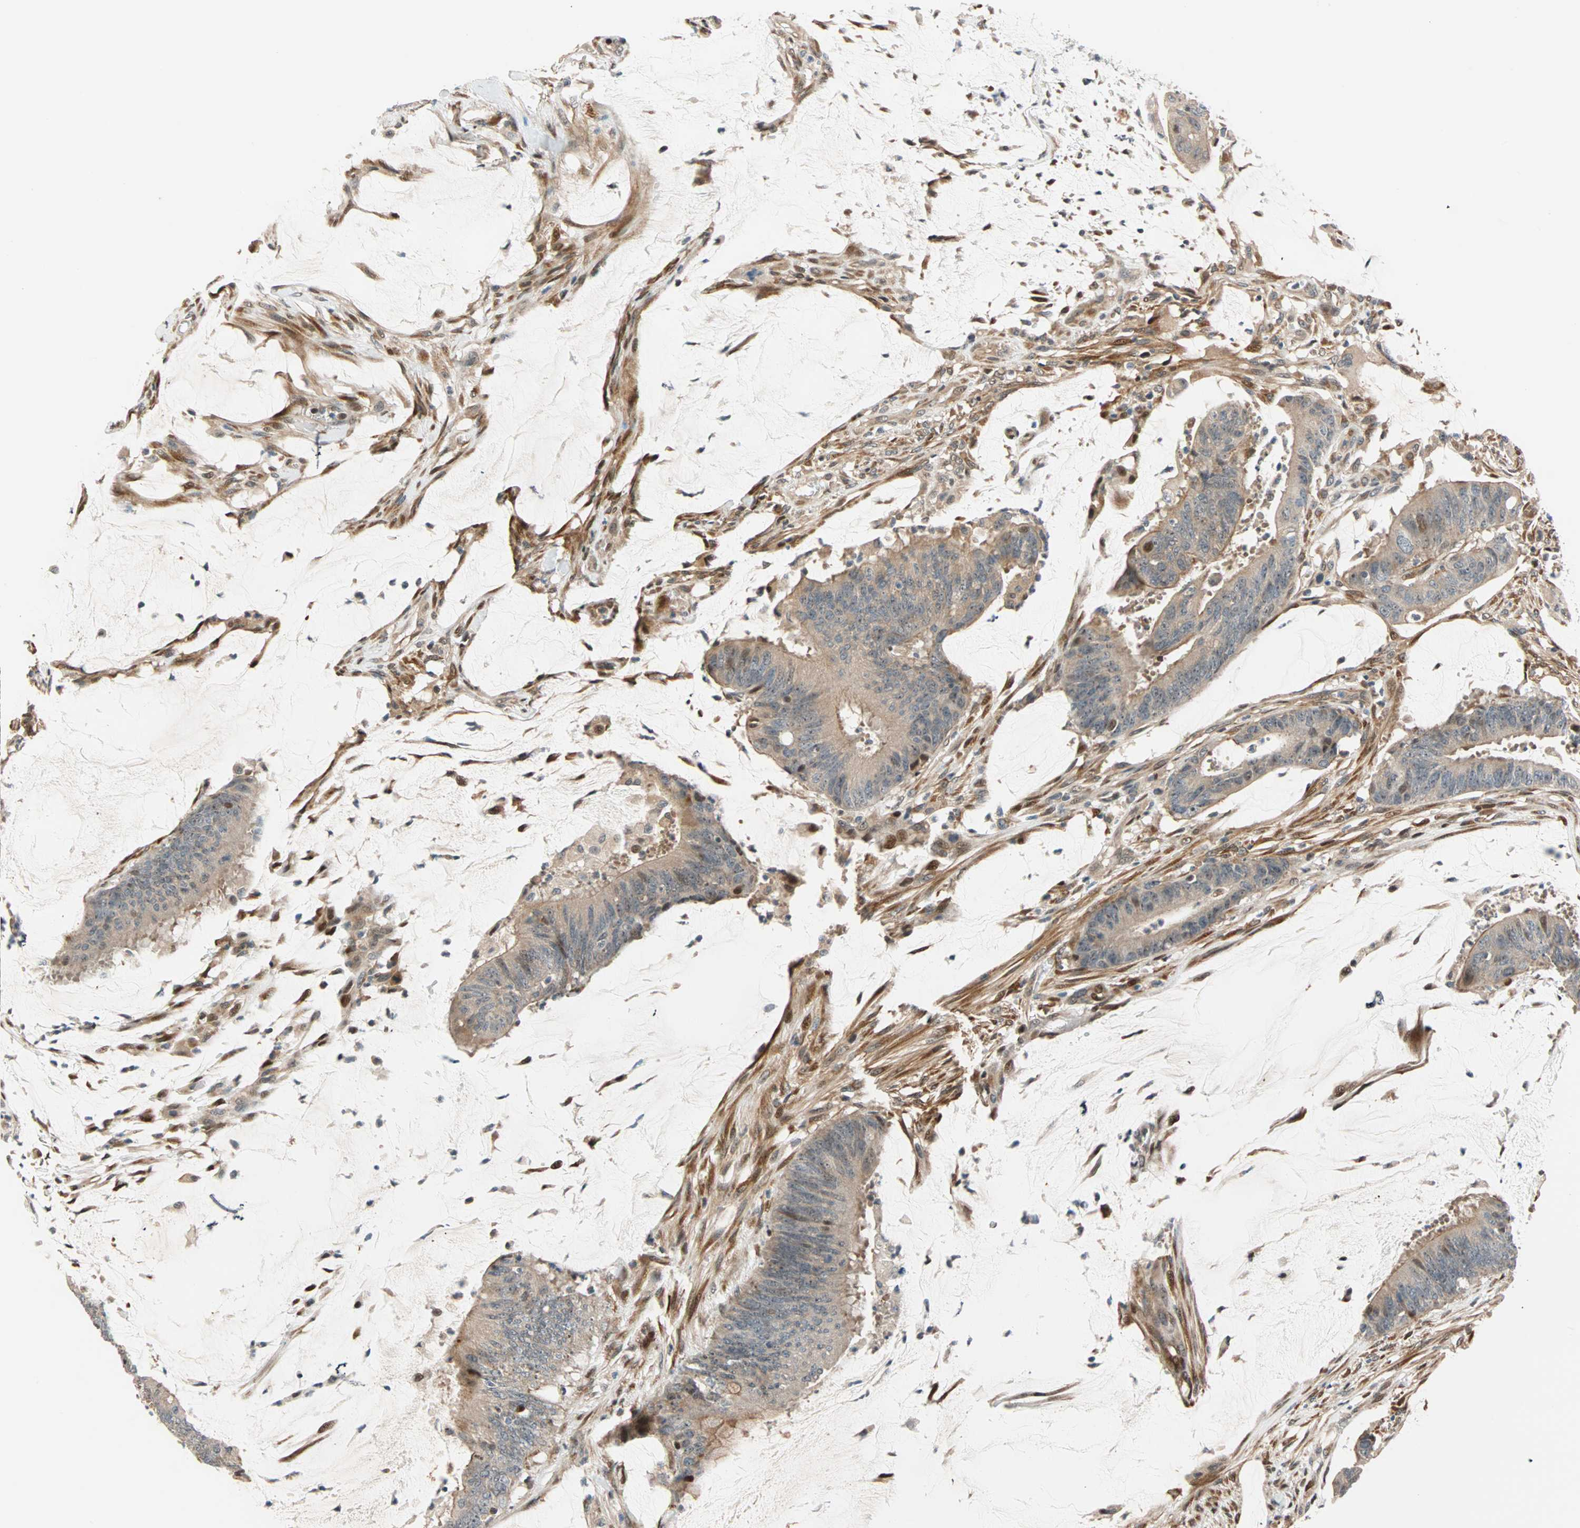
{"staining": {"intensity": "moderate", "quantity": ">75%", "location": "cytoplasmic/membranous"}, "tissue": "colorectal cancer", "cell_type": "Tumor cells", "image_type": "cancer", "snomed": [{"axis": "morphology", "description": "Adenocarcinoma, NOS"}, {"axis": "topography", "description": "Rectum"}], "caption": "High-power microscopy captured an immunohistochemistry image of colorectal cancer, revealing moderate cytoplasmic/membranous staining in approximately >75% of tumor cells.", "gene": "HECW1", "patient": {"sex": "female", "age": 66}}